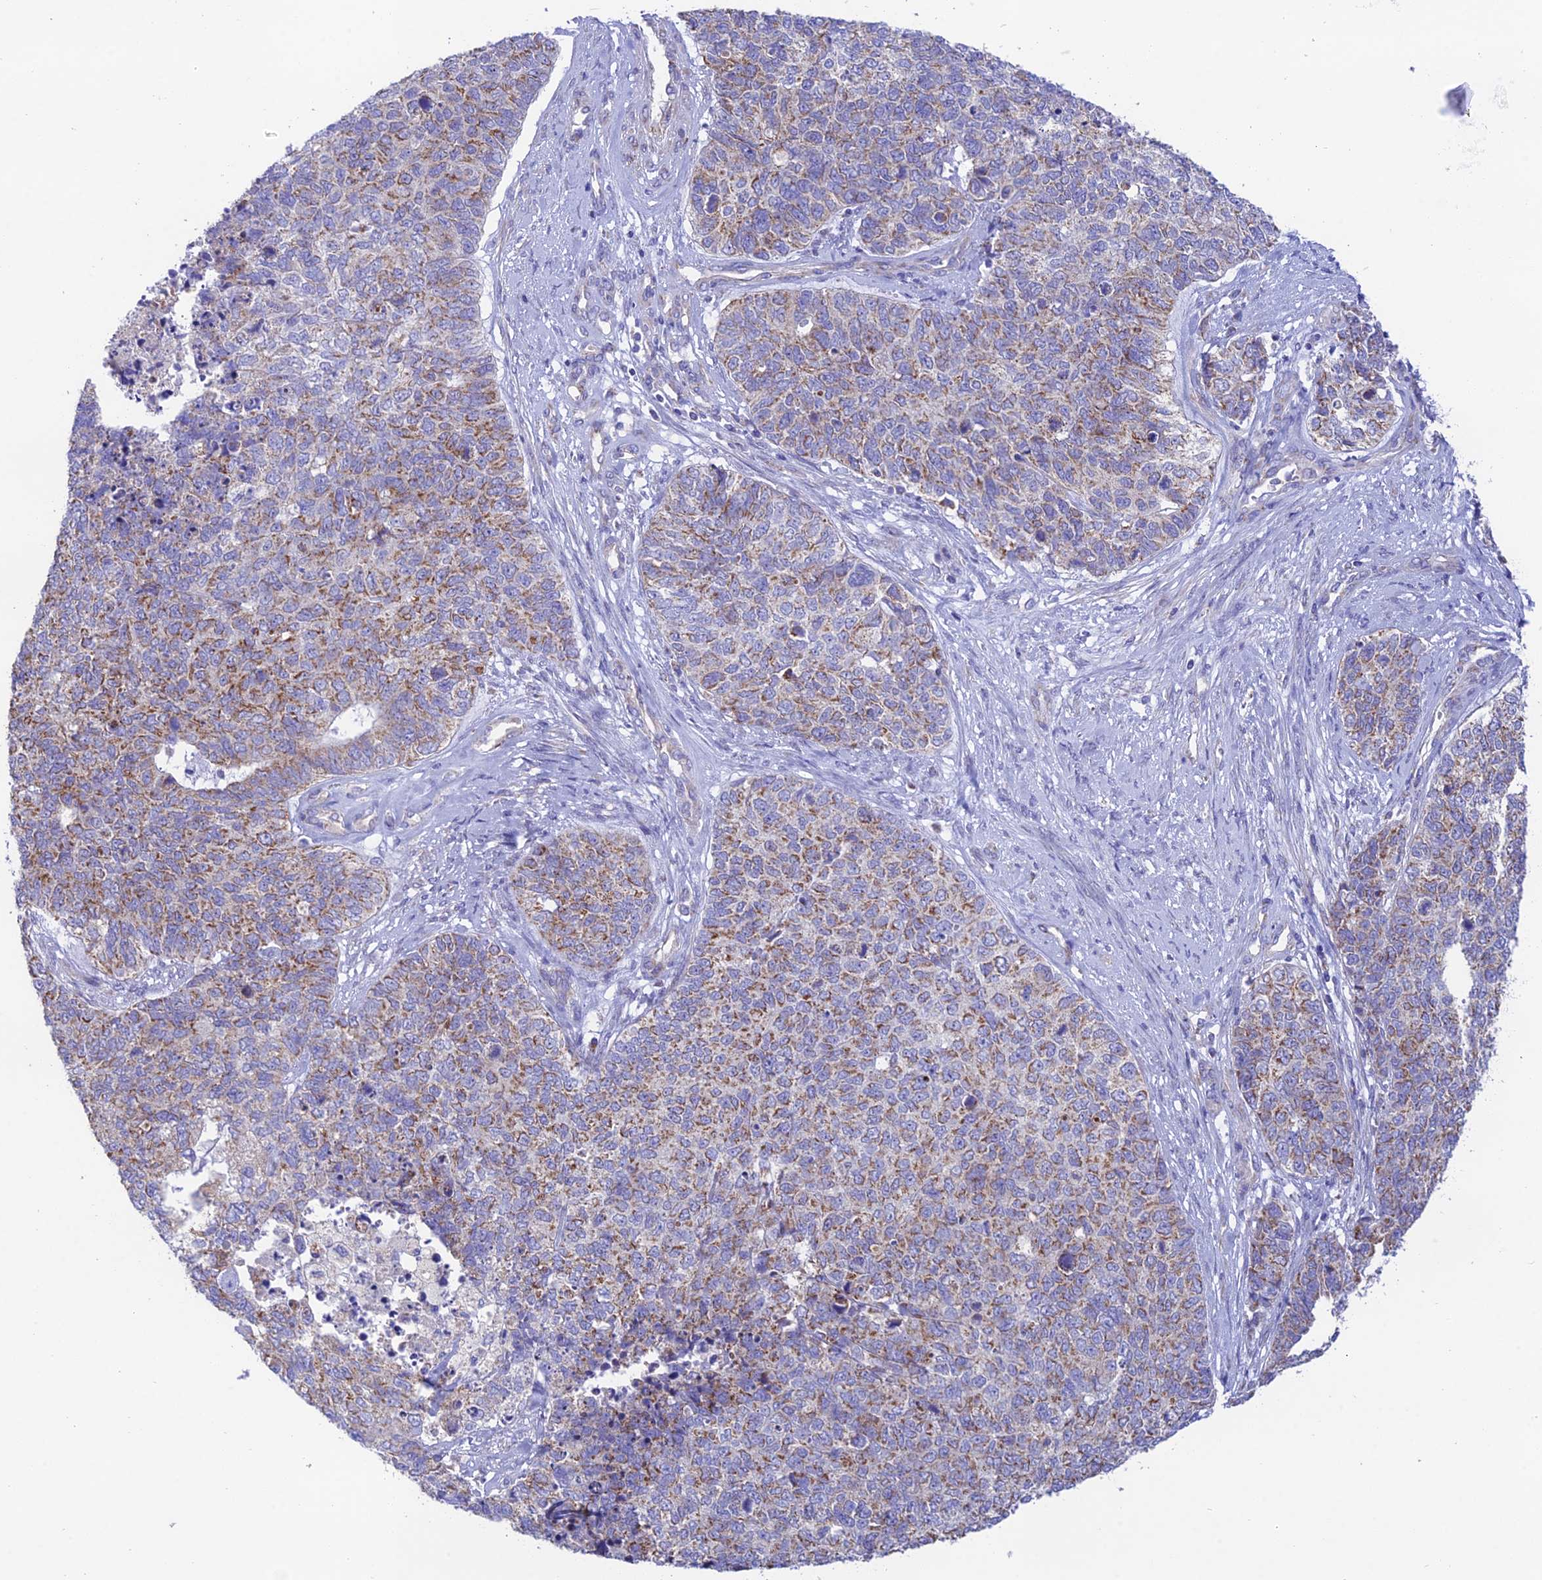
{"staining": {"intensity": "moderate", "quantity": "25%-75%", "location": "cytoplasmic/membranous"}, "tissue": "cervical cancer", "cell_type": "Tumor cells", "image_type": "cancer", "snomed": [{"axis": "morphology", "description": "Squamous cell carcinoma, NOS"}, {"axis": "topography", "description": "Cervix"}], "caption": "This is an image of IHC staining of cervical cancer (squamous cell carcinoma), which shows moderate positivity in the cytoplasmic/membranous of tumor cells.", "gene": "HSDL2", "patient": {"sex": "female", "age": 63}}